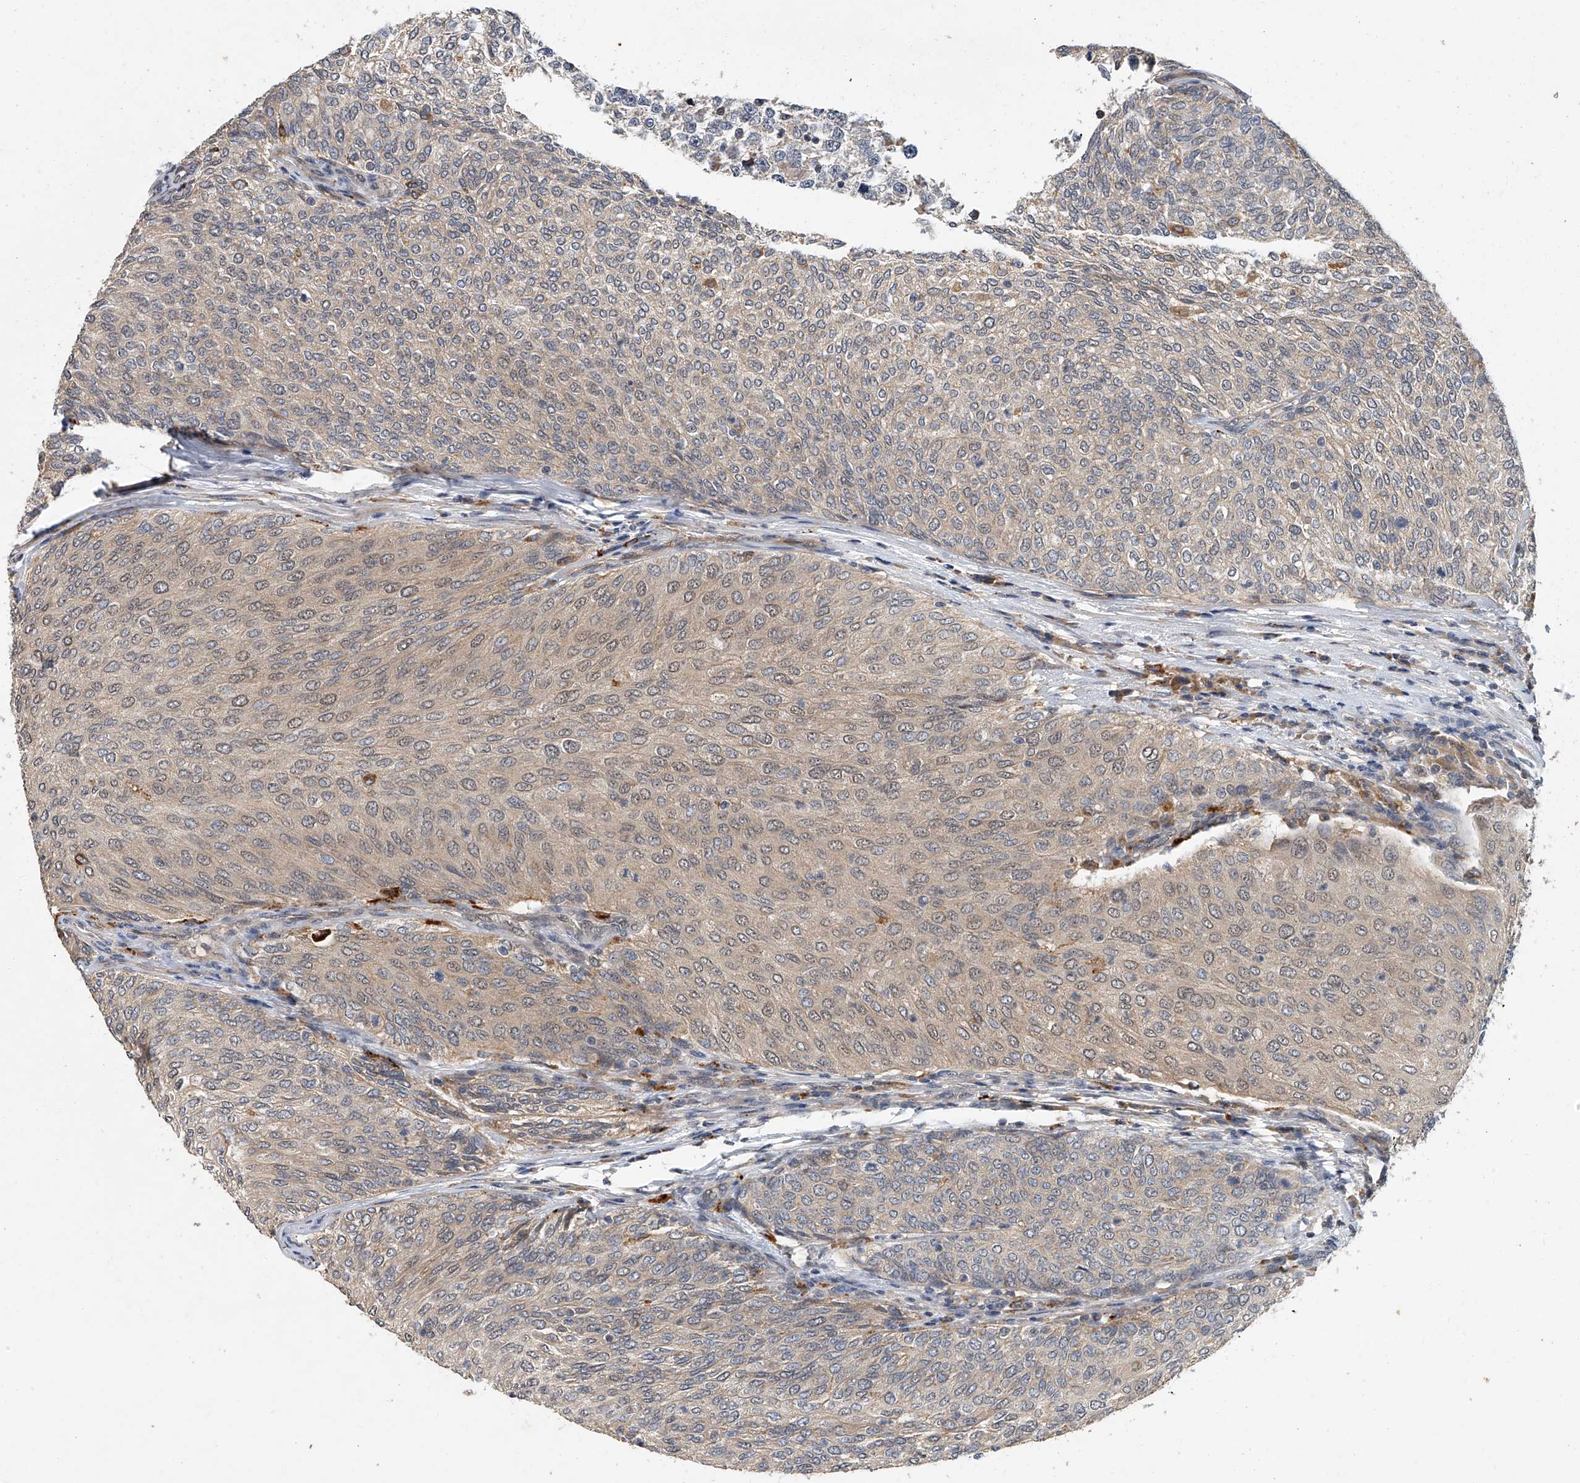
{"staining": {"intensity": "weak", "quantity": "<25%", "location": "cytoplasmic/membranous"}, "tissue": "urothelial cancer", "cell_type": "Tumor cells", "image_type": "cancer", "snomed": [{"axis": "morphology", "description": "Urothelial carcinoma, Low grade"}, {"axis": "topography", "description": "Urinary bladder"}], "caption": "Immunohistochemical staining of urothelial cancer shows no significant expression in tumor cells.", "gene": "JAG2", "patient": {"sex": "female", "age": 79}}